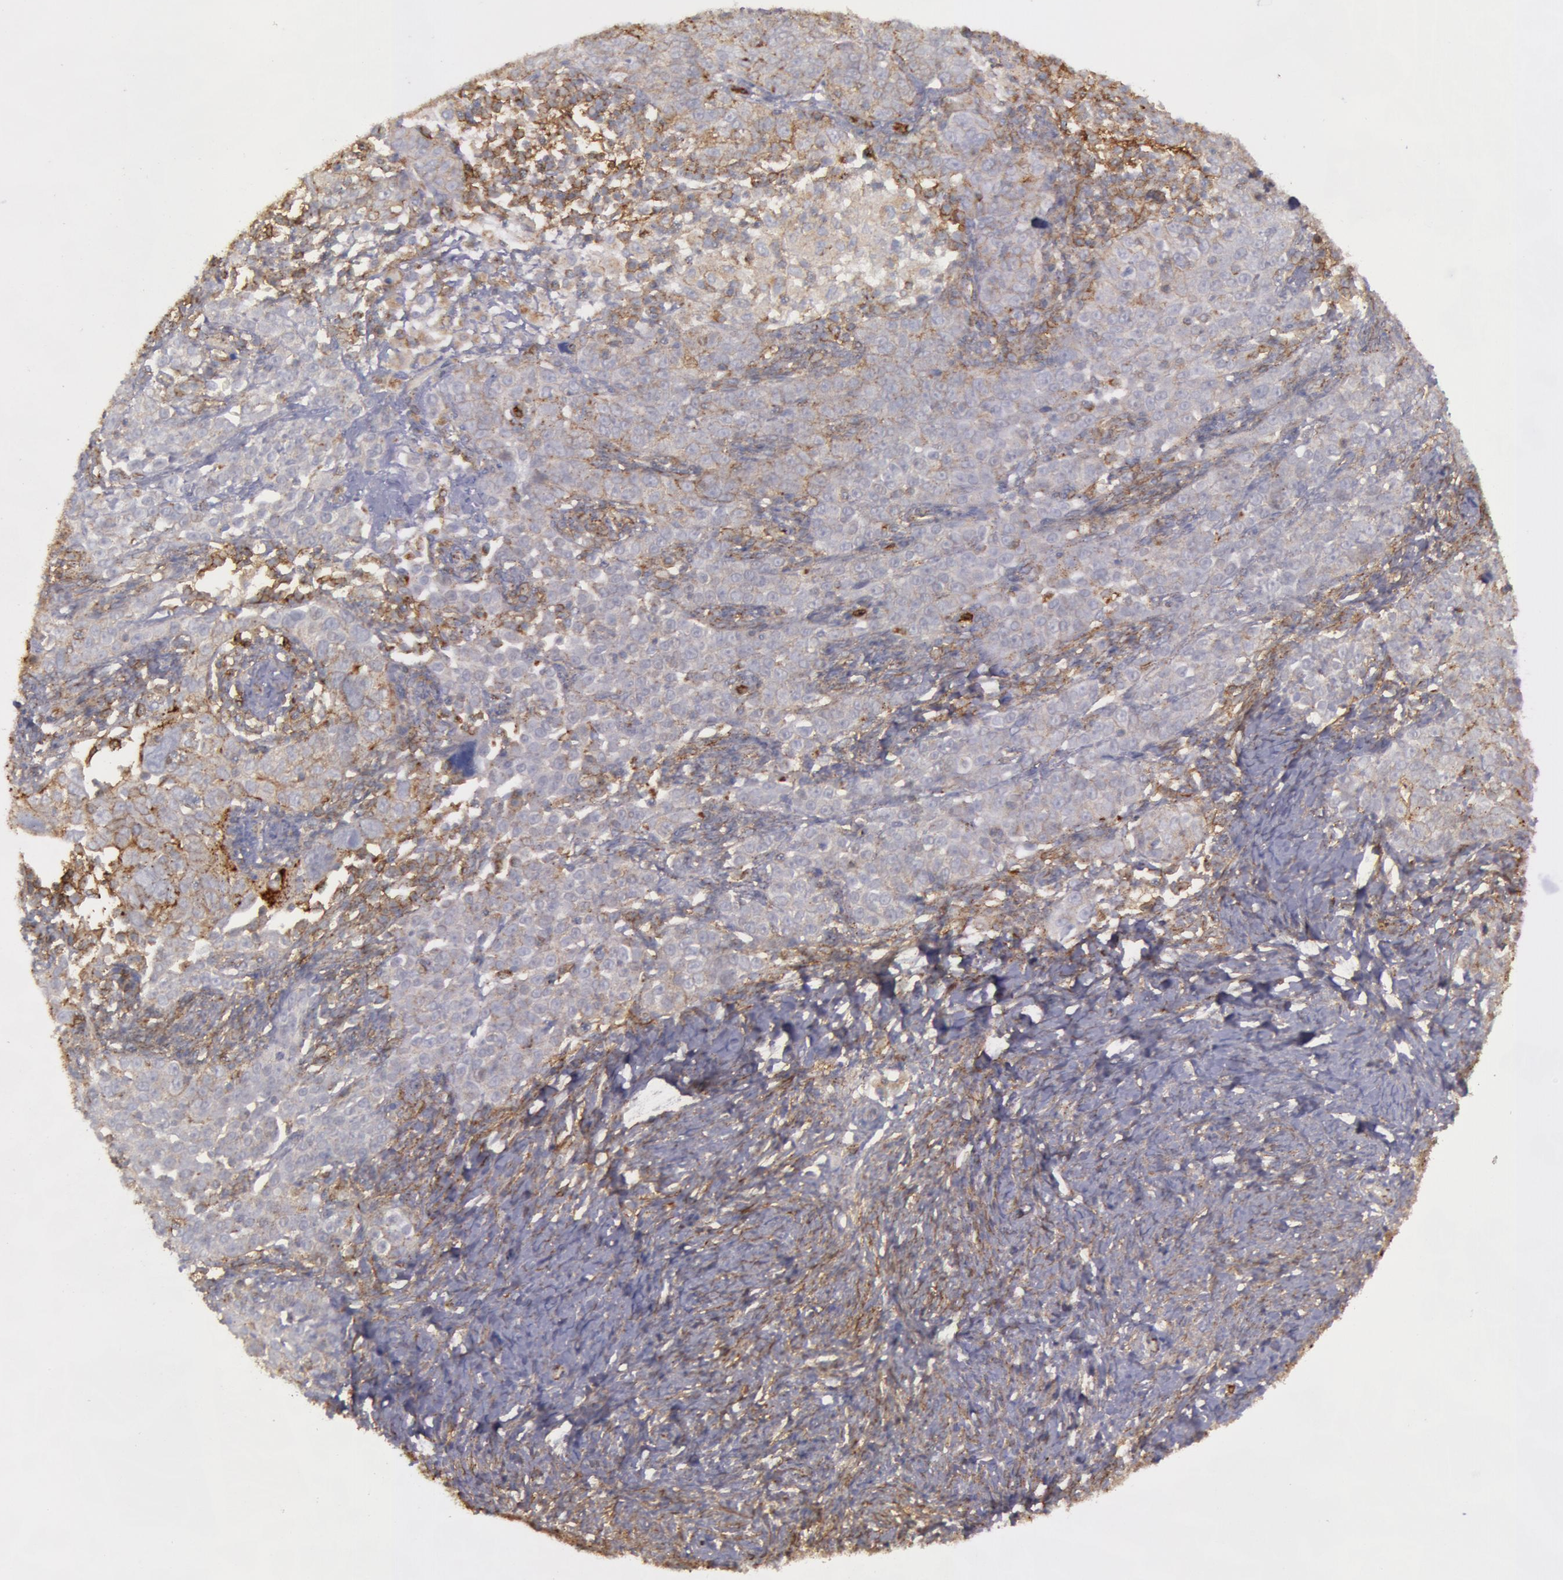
{"staining": {"intensity": "moderate", "quantity": ">75%", "location": "cytoplasmic/membranous"}, "tissue": "ovarian cancer", "cell_type": "Tumor cells", "image_type": "cancer", "snomed": [{"axis": "morphology", "description": "Normal tissue, NOS"}, {"axis": "morphology", "description": "Cystadenocarcinoma, serous, NOS"}, {"axis": "topography", "description": "Ovary"}], "caption": "A brown stain highlights moderate cytoplasmic/membranous positivity of a protein in human ovarian cancer tumor cells. (DAB (3,3'-diaminobenzidine) IHC with brightfield microscopy, high magnification).", "gene": "FLOT2", "patient": {"sex": "female", "age": 62}}